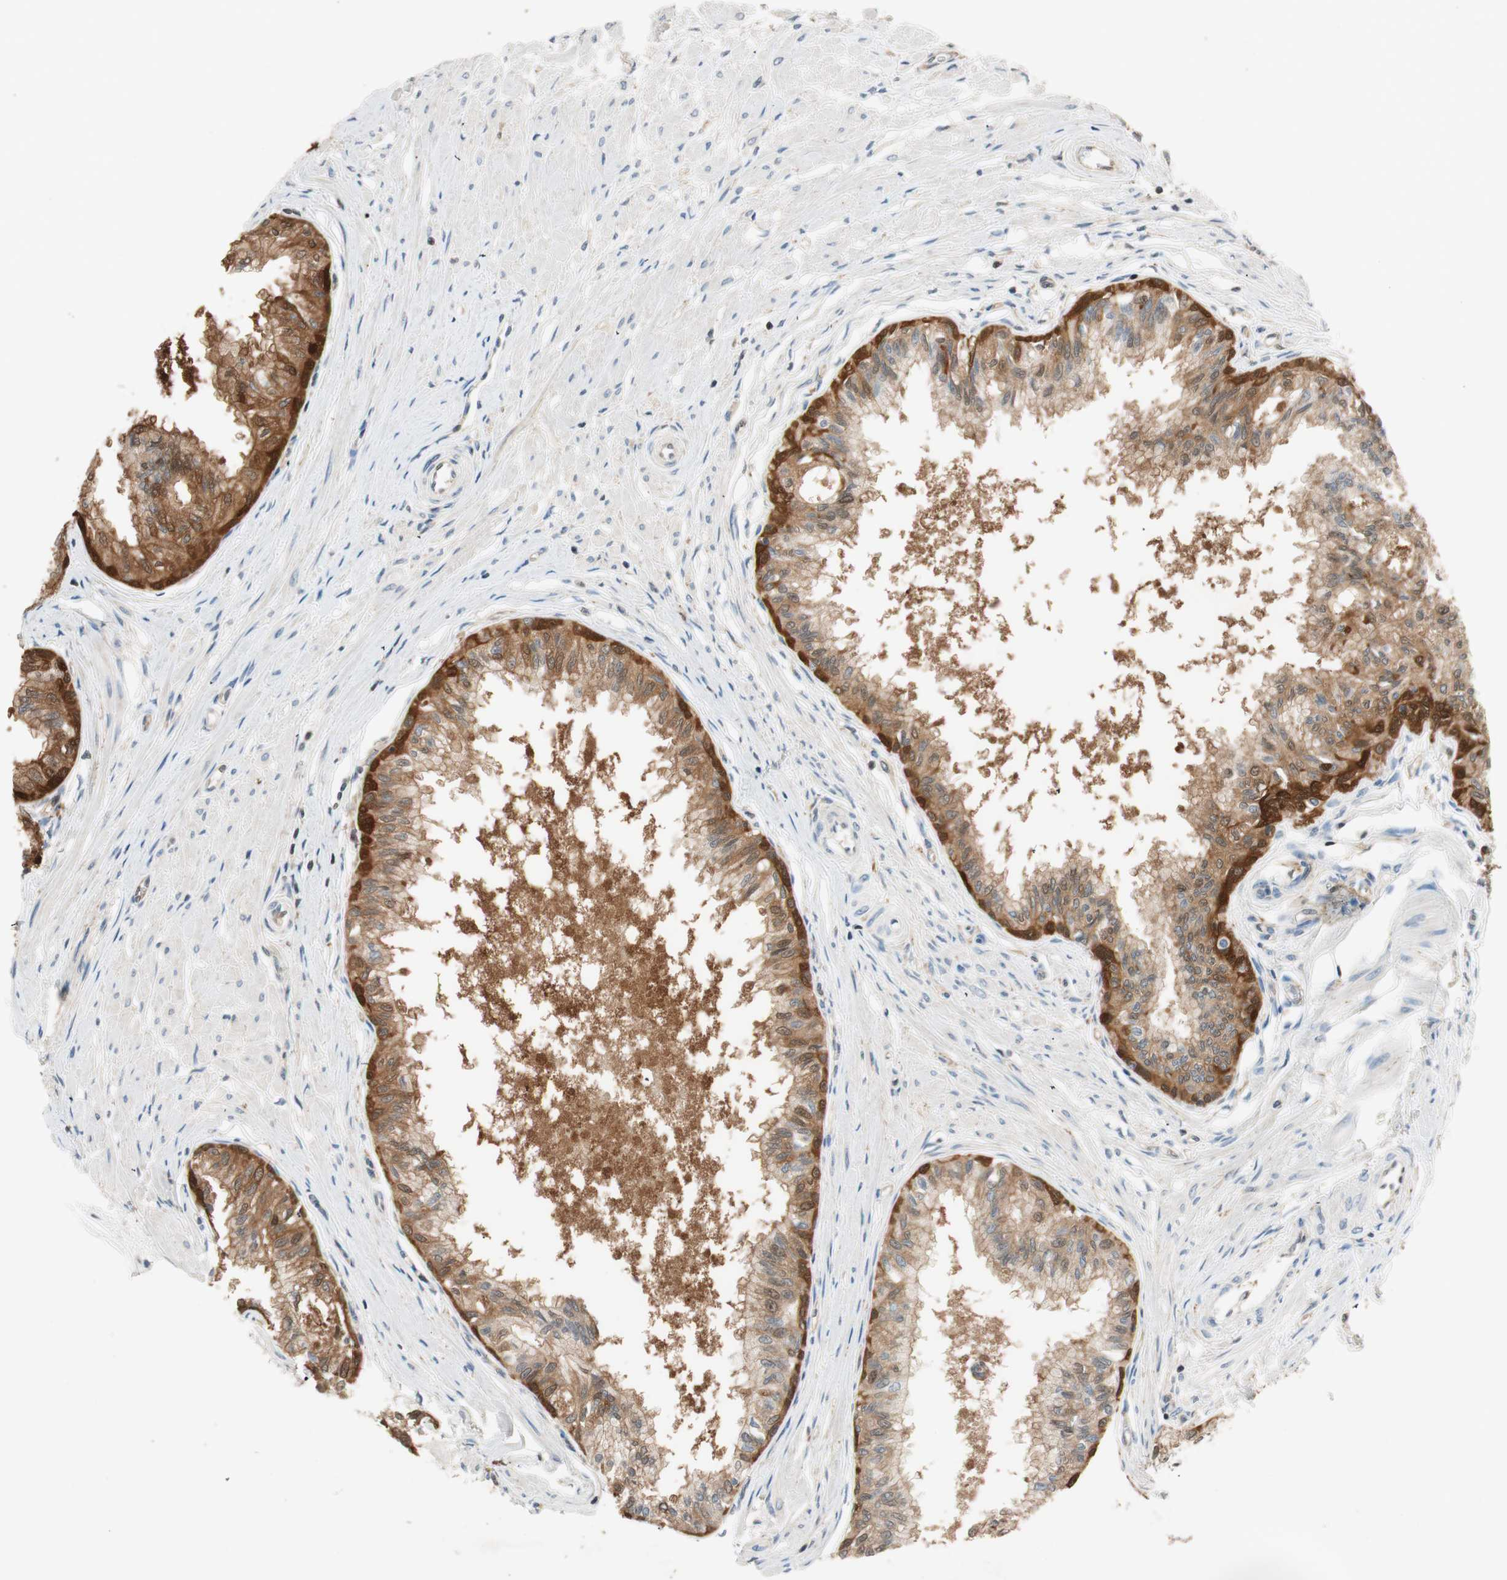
{"staining": {"intensity": "moderate", "quantity": ">75%", "location": "cytoplasmic/membranous"}, "tissue": "prostate", "cell_type": "Glandular cells", "image_type": "normal", "snomed": [{"axis": "morphology", "description": "Normal tissue, NOS"}, {"axis": "topography", "description": "Prostate"}, {"axis": "topography", "description": "Seminal veicle"}], "caption": "Protein expression analysis of benign human prostate reveals moderate cytoplasmic/membranous staining in approximately >75% of glandular cells. (DAB = brown stain, brightfield microscopy at high magnification).", "gene": "SERPINB5", "patient": {"sex": "male", "age": 60}}